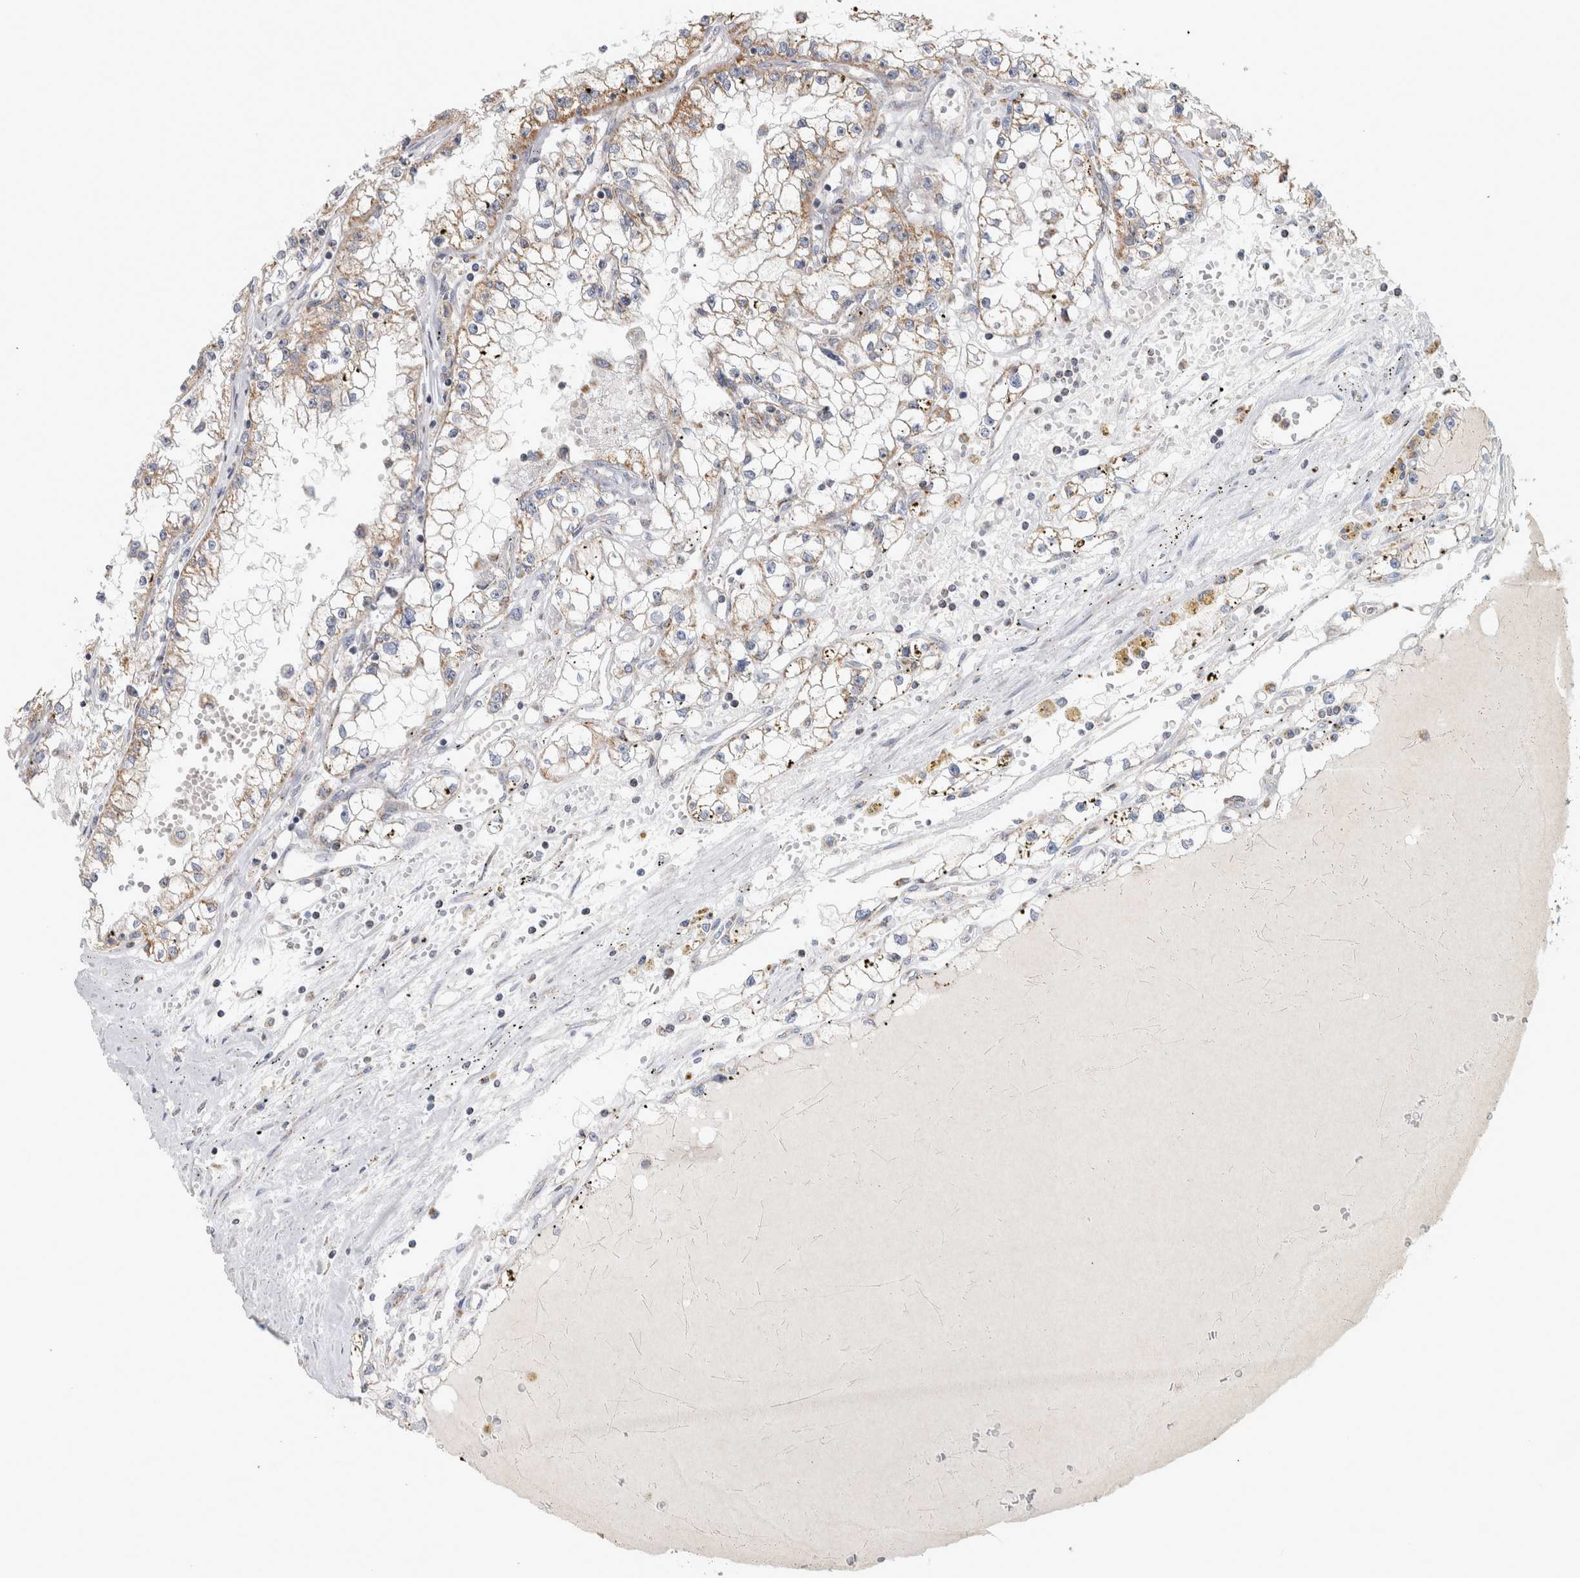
{"staining": {"intensity": "moderate", "quantity": "<25%", "location": "cytoplasmic/membranous"}, "tissue": "renal cancer", "cell_type": "Tumor cells", "image_type": "cancer", "snomed": [{"axis": "morphology", "description": "Adenocarcinoma, NOS"}, {"axis": "topography", "description": "Kidney"}], "caption": "Renal adenocarcinoma stained with immunohistochemistry (IHC) reveals moderate cytoplasmic/membranous staining in approximately <25% of tumor cells. (Brightfield microscopy of DAB IHC at high magnification).", "gene": "ST8SIA1", "patient": {"sex": "male", "age": 56}}